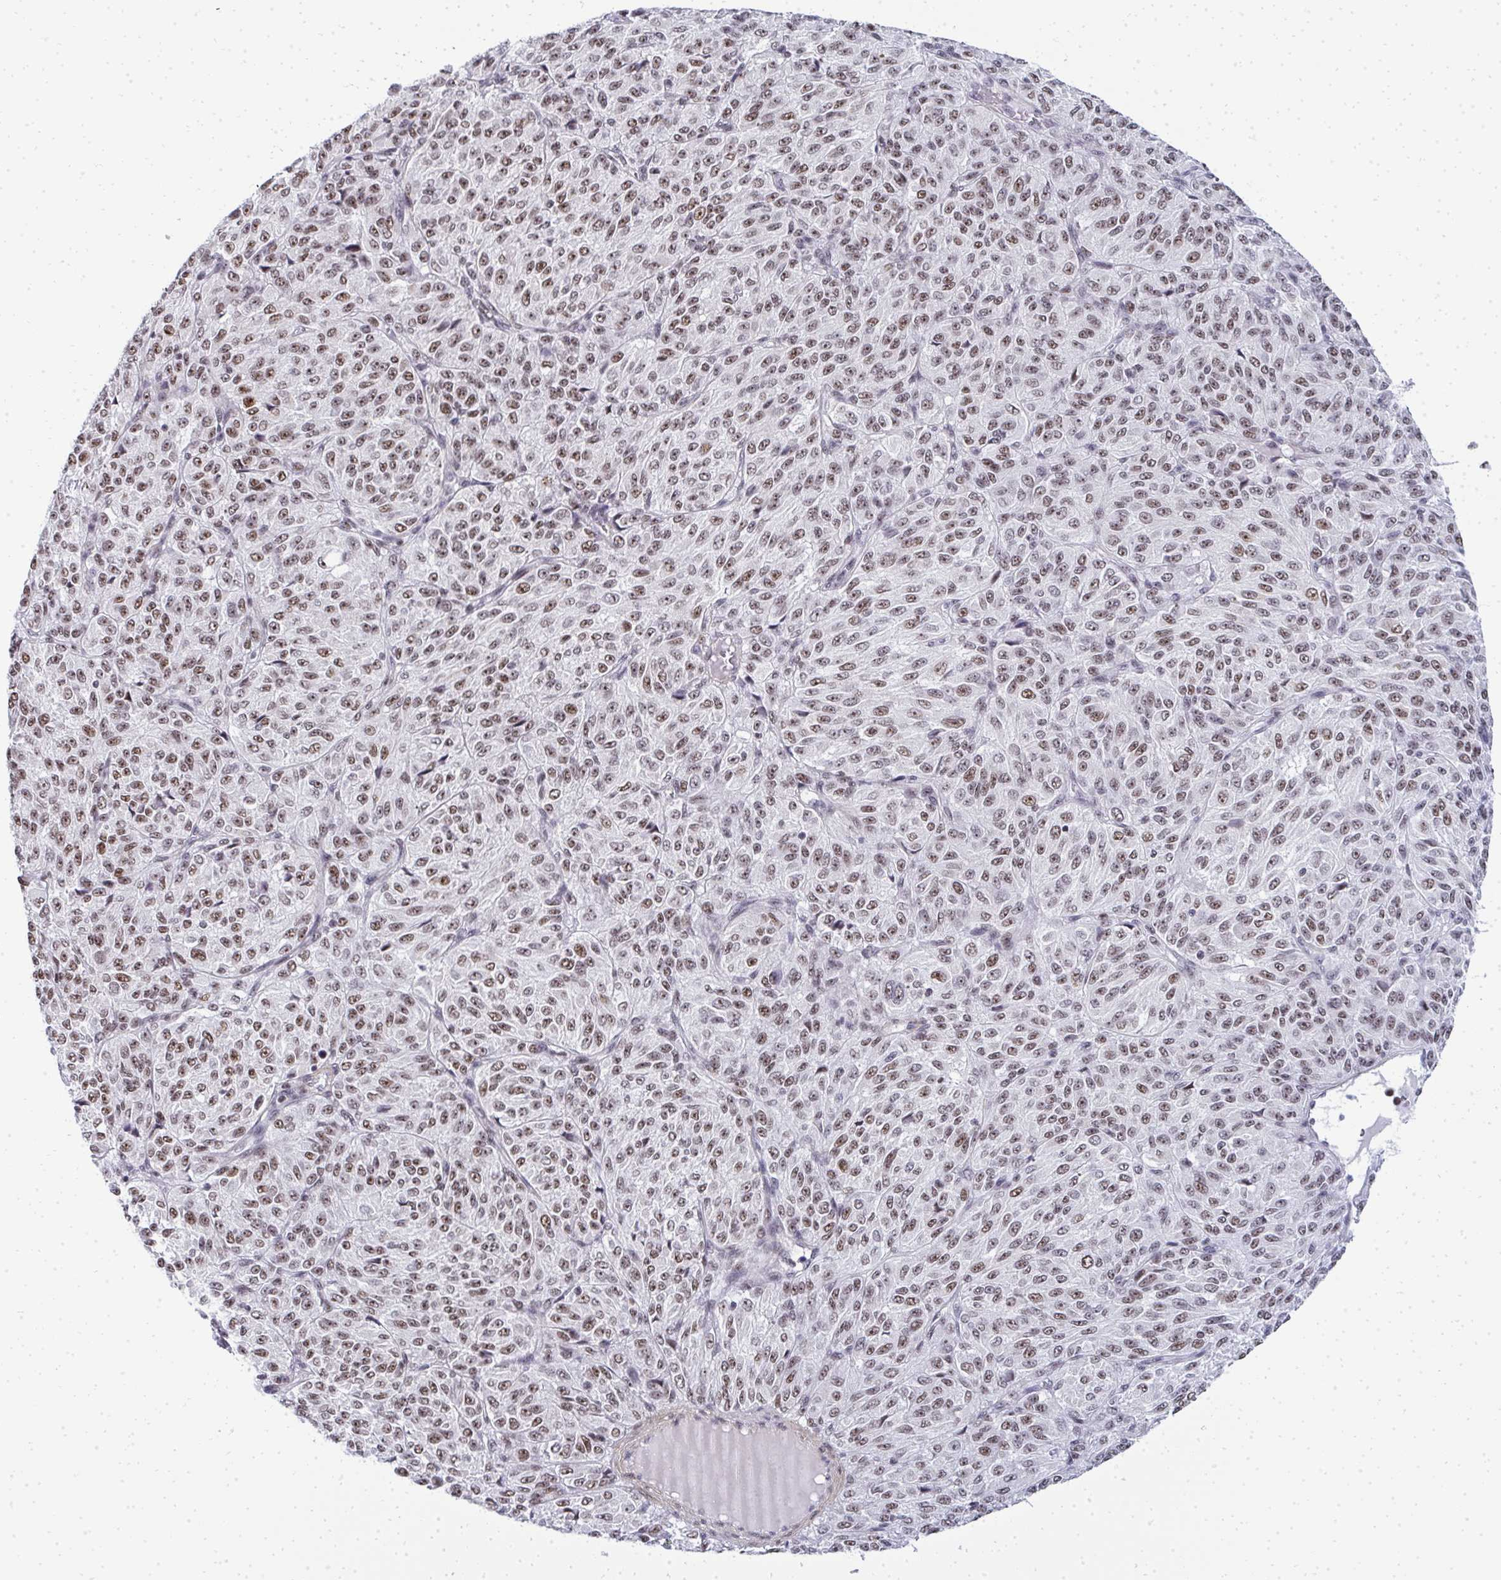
{"staining": {"intensity": "moderate", "quantity": ">75%", "location": "nuclear"}, "tissue": "melanoma", "cell_type": "Tumor cells", "image_type": "cancer", "snomed": [{"axis": "morphology", "description": "Malignant melanoma, Metastatic site"}, {"axis": "topography", "description": "Brain"}], "caption": "DAB immunohistochemical staining of human melanoma displays moderate nuclear protein expression in approximately >75% of tumor cells.", "gene": "SIRT7", "patient": {"sex": "female", "age": 56}}